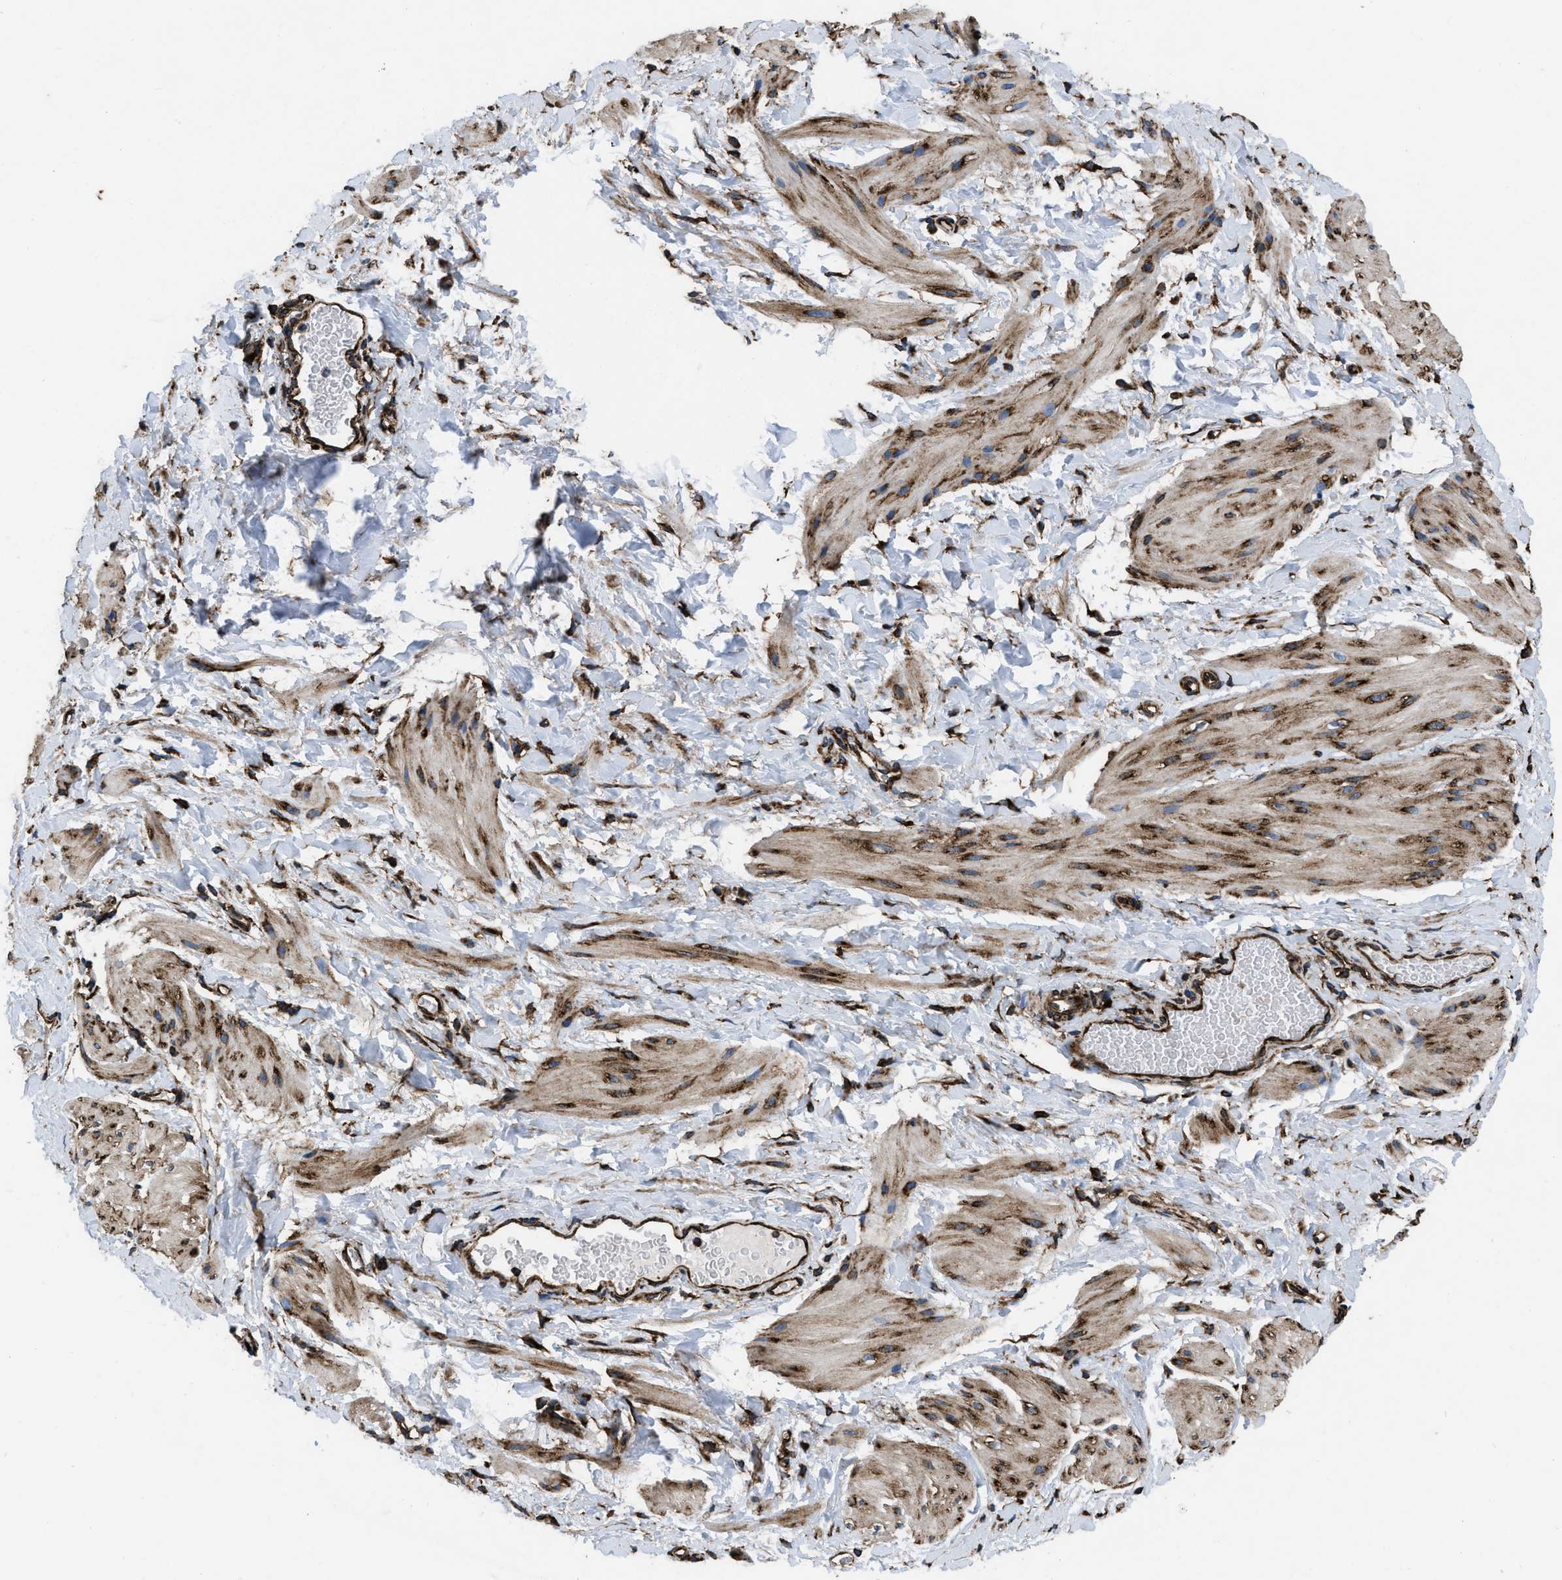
{"staining": {"intensity": "moderate", "quantity": ">75%", "location": "cytoplasmic/membranous"}, "tissue": "smooth muscle", "cell_type": "Smooth muscle cells", "image_type": "normal", "snomed": [{"axis": "morphology", "description": "Normal tissue, NOS"}, {"axis": "topography", "description": "Smooth muscle"}], "caption": "Immunohistochemistry (IHC) of unremarkable smooth muscle displays medium levels of moderate cytoplasmic/membranous staining in about >75% of smooth muscle cells. The protein is stained brown, and the nuclei are stained in blue (DAB (3,3'-diaminobenzidine) IHC with brightfield microscopy, high magnification).", "gene": "CAPRIN1", "patient": {"sex": "male", "age": 16}}